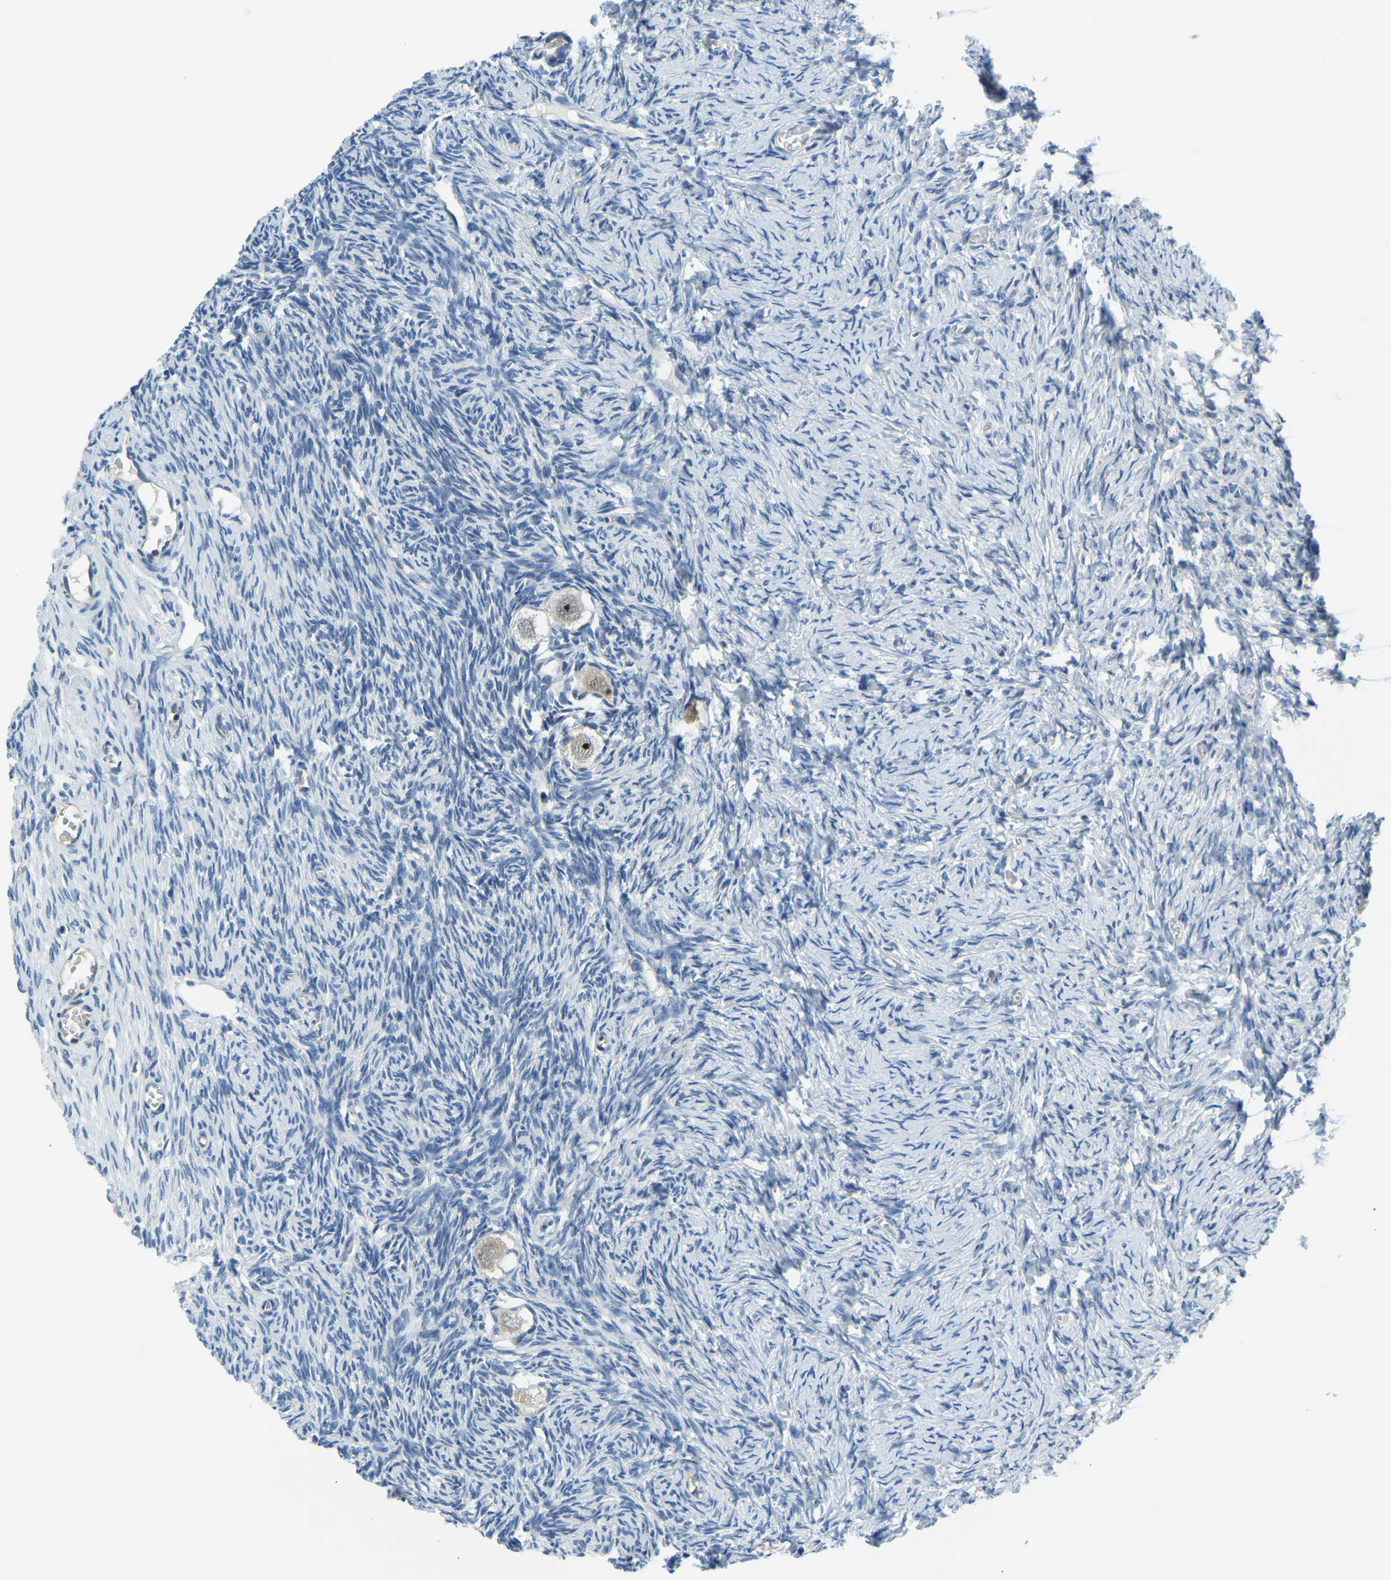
{"staining": {"intensity": "moderate", "quantity": "25%-75%", "location": "nuclear"}, "tissue": "ovary", "cell_type": "Follicle cells", "image_type": "normal", "snomed": [{"axis": "morphology", "description": "Normal tissue, NOS"}, {"axis": "topography", "description": "Ovary"}], "caption": "A brown stain labels moderate nuclear staining of a protein in follicle cells of unremarkable human ovary.", "gene": "RRP1", "patient": {"sex": "female", "age": 27}}